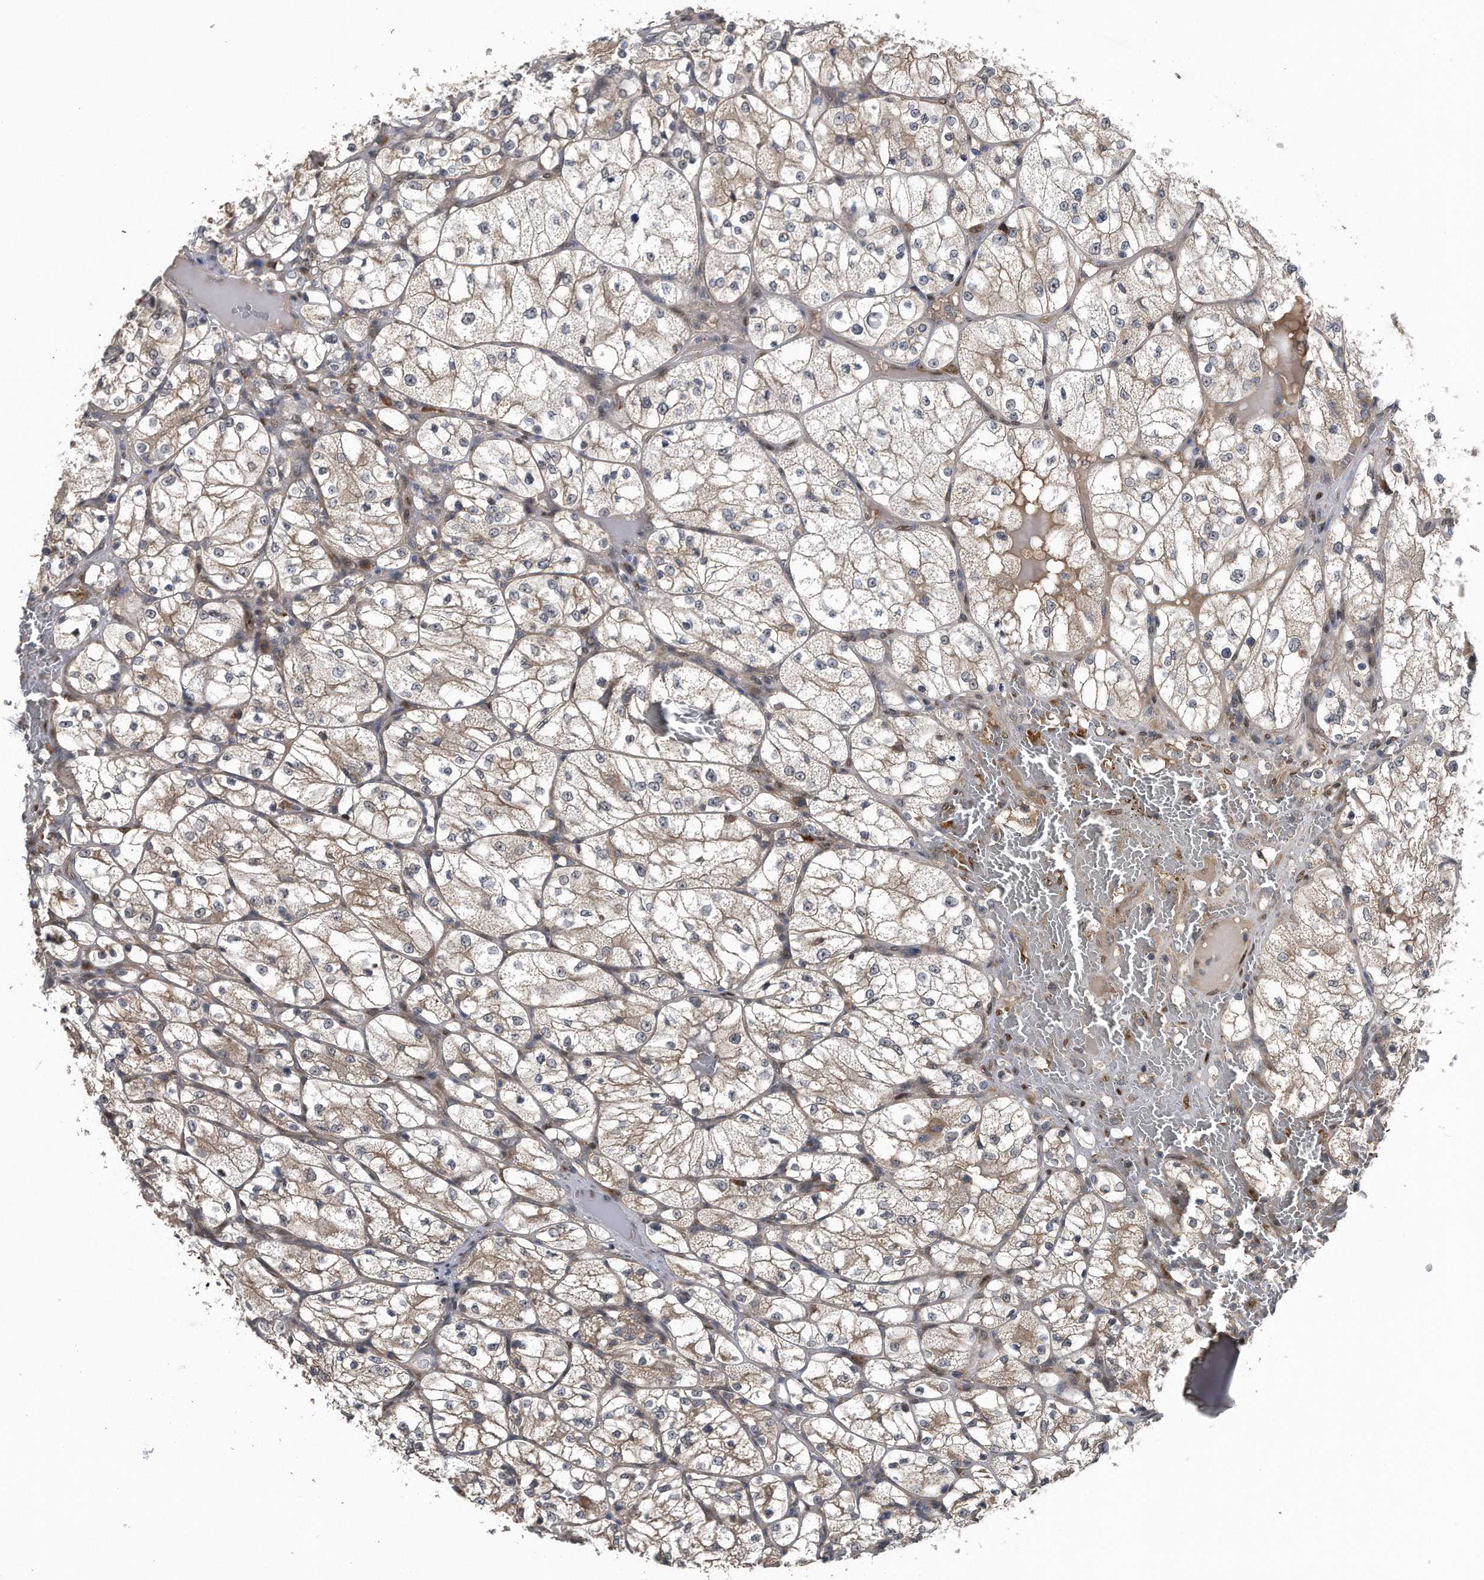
{"staining": {"intensity": "weak", "quantity": ">75%", "location": "cytoplasmic/membranous"}, "tissue": "renal cancer", "cell_type": "Tumor cells", "image_type": "cancer", "snomed": [{"axis": "morphology", "description": "Adenocarcinoma, NOS"}, {"axis": "topography", "description": "Kidney"}], "caption": "Tumor cells reveal low levels of weak cytoplasmic/membranous expression in about >75% of cells in human renal adenocarcinoma.", "gene": "ZNF79", "patient": {"sex": "female", "age": 69}}